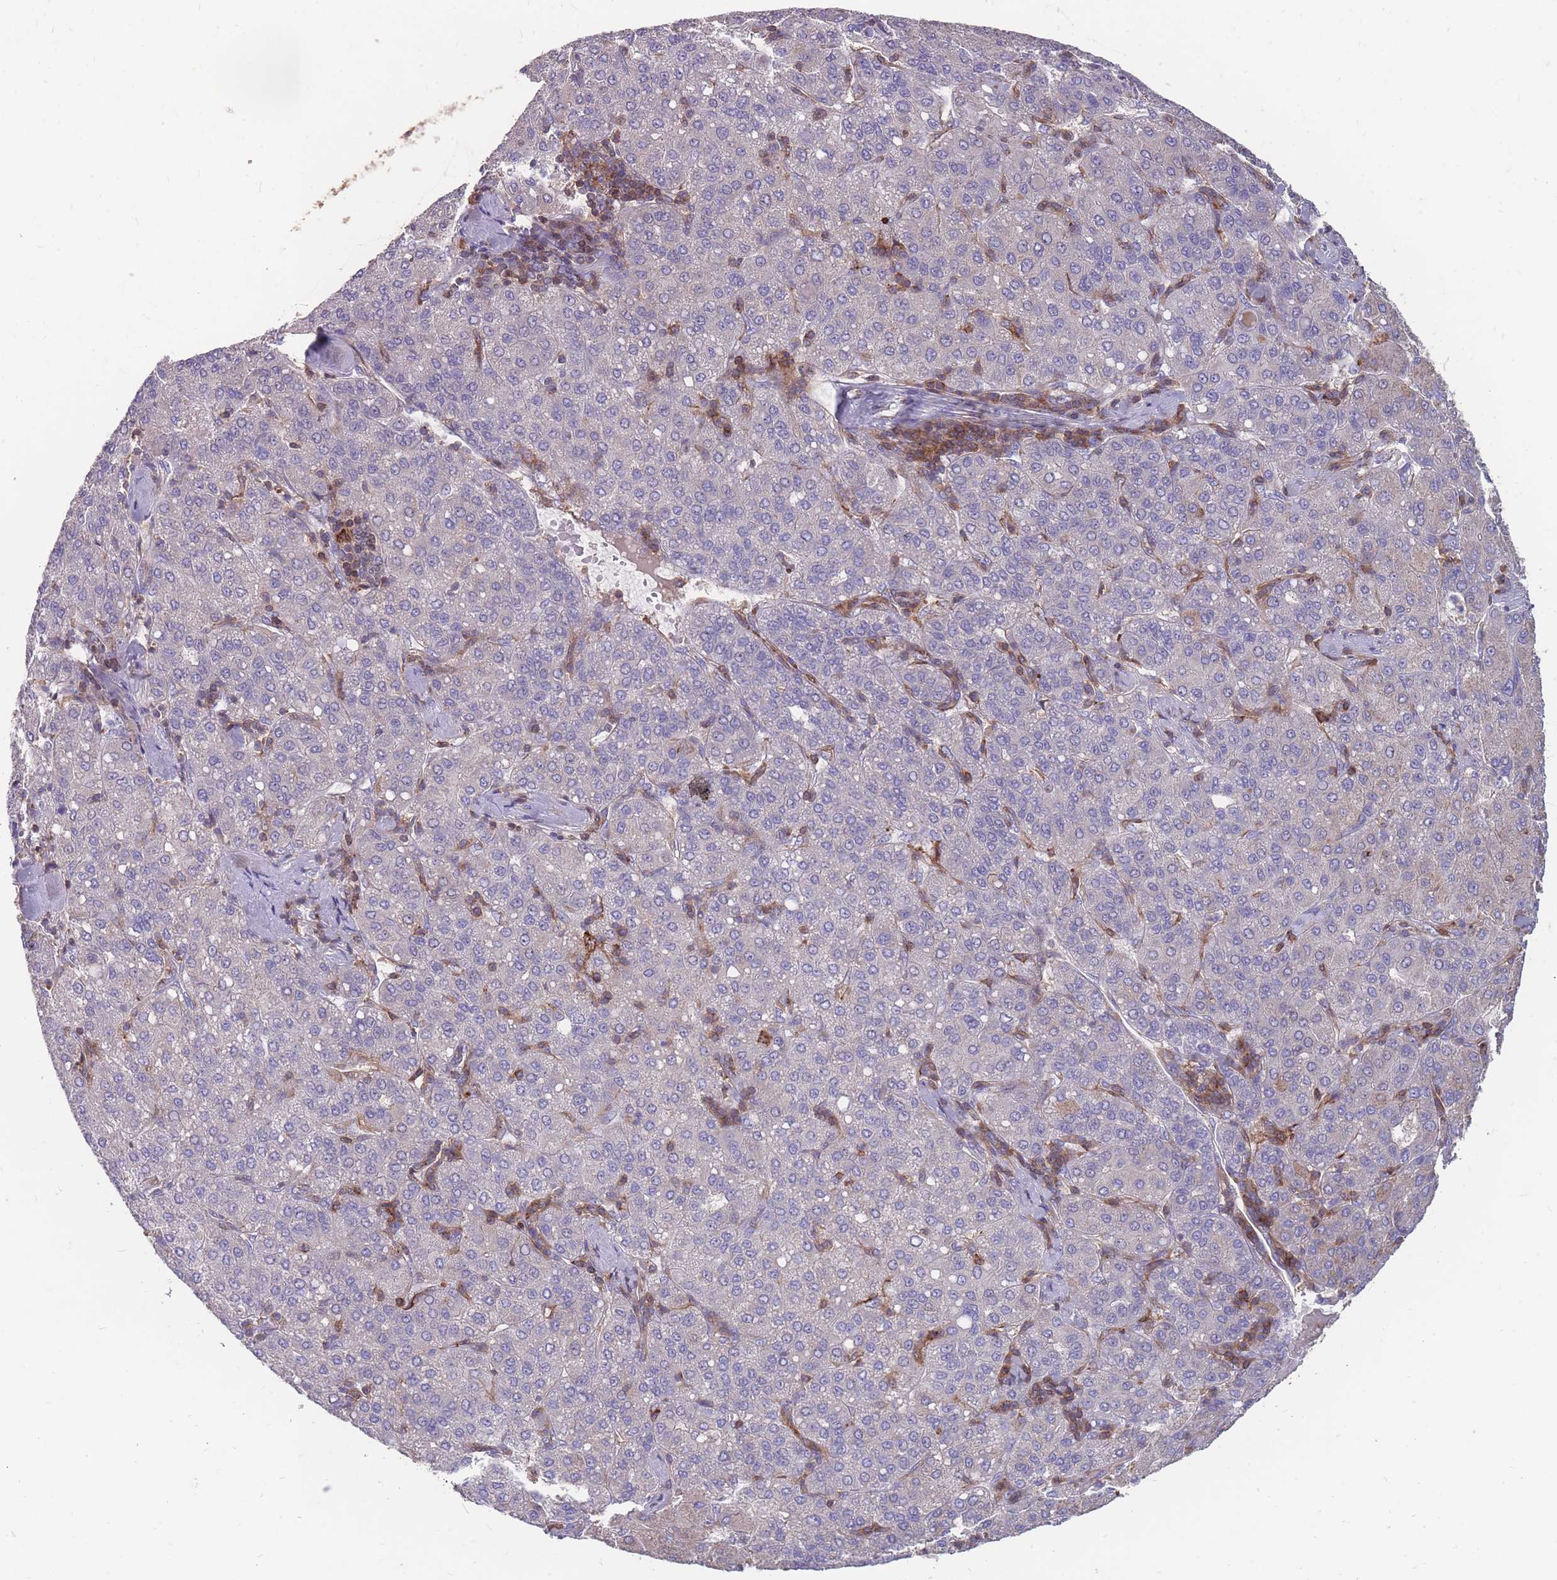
{"staining": {"intensity": "negative", "quantity": "none", "location": "none"}, "tissue": "liver cancer", "cell_type": "Tumor cells", "image_type": "cancer", "snomed": [{"axis": "morphology", "description": "Carcinoma, Hepatocellular, NOS"}, {"axis": "topography", "description": "Liver"}], "caption": "An IHC micrograph of hepatocellular carcinoma (liver) is shown. There is no staining in tumor cells of hepatocellular carcinoma (liver).", "gene": "CD33", "patient": {"sex": "male", "age": 65}}